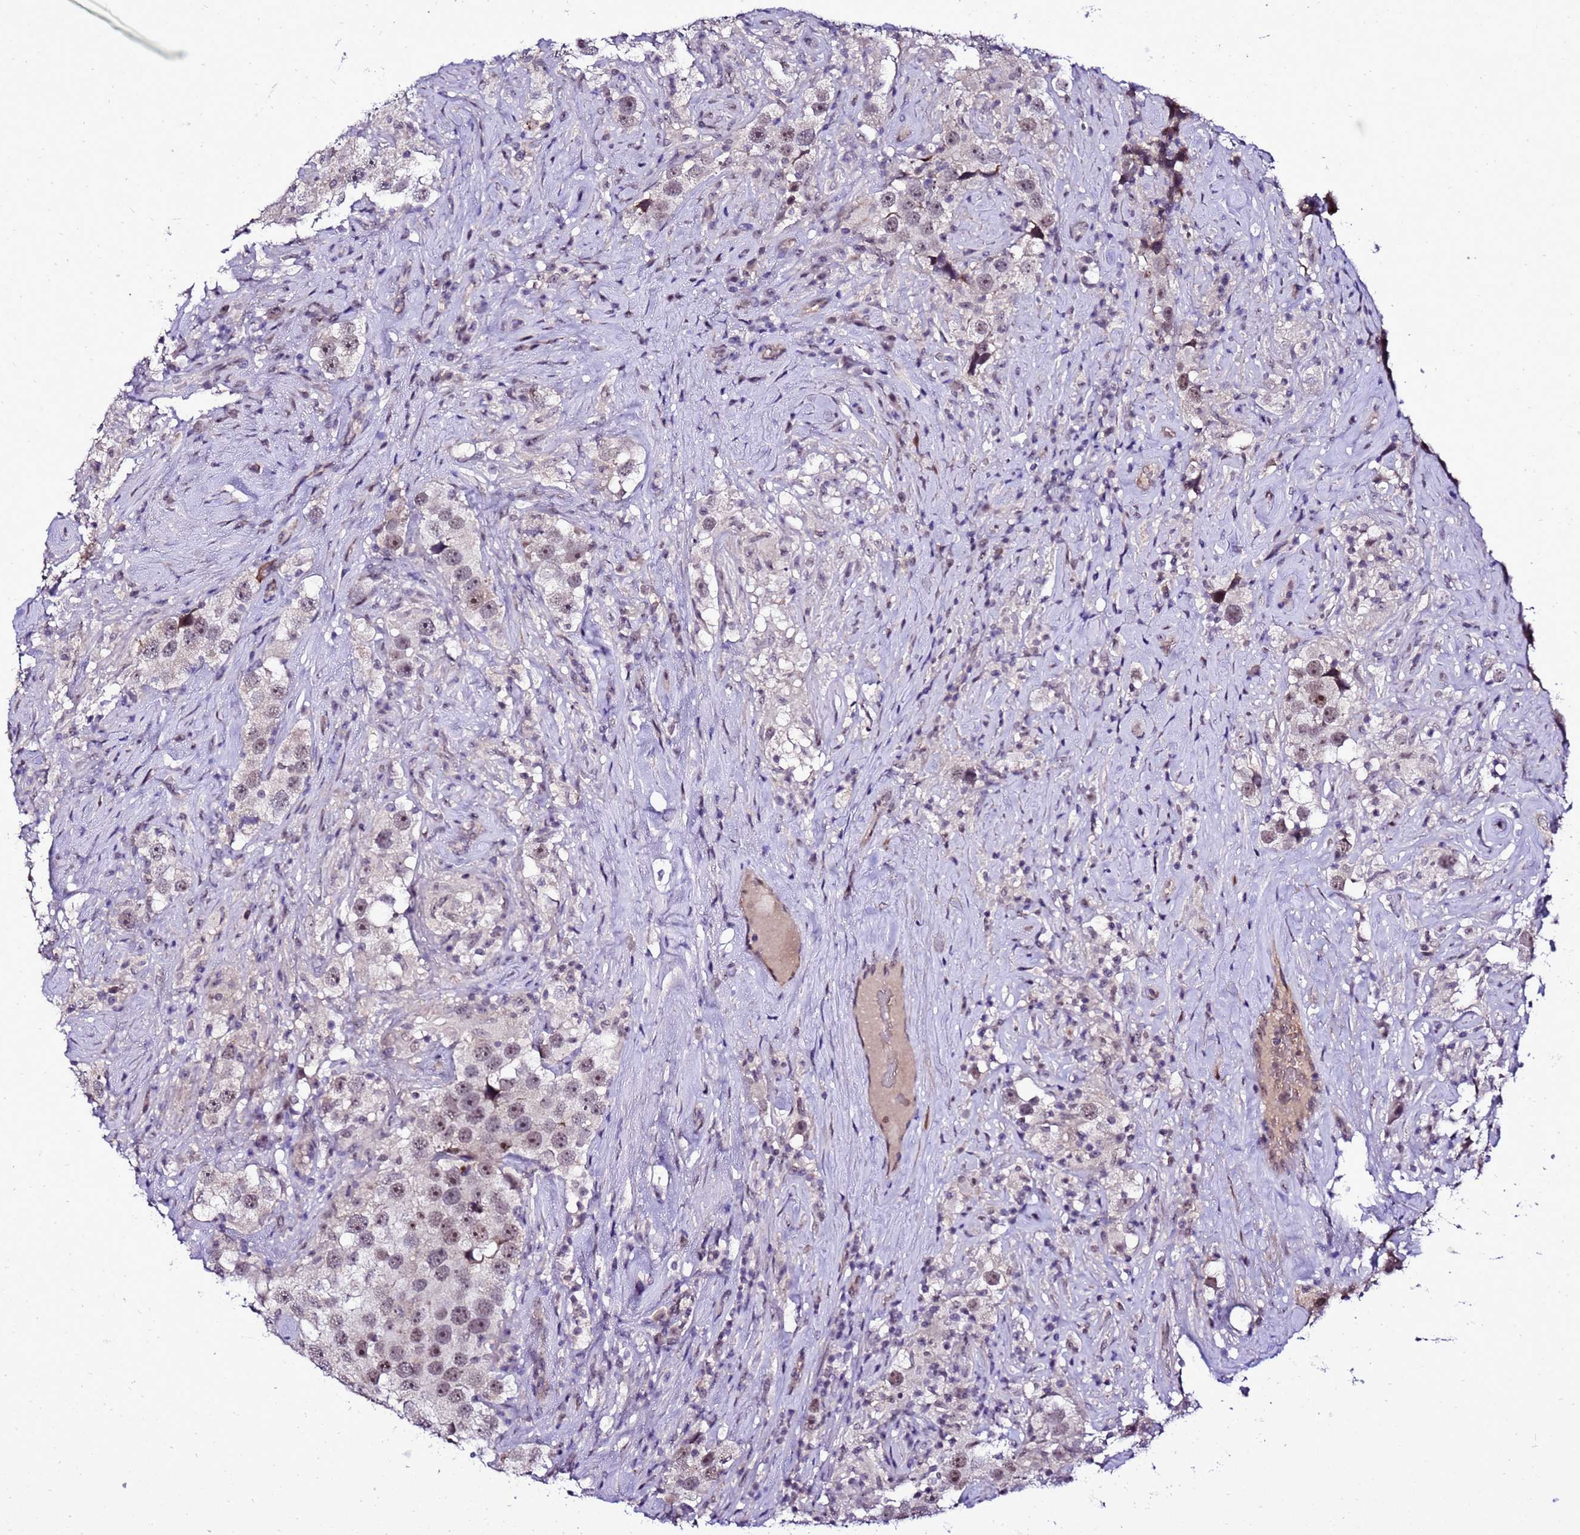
{"staining": {"intensity": "moderate", "quantity": ">75%", "location": "nuclear"}, "tissue": "testis cancer", "cell_type": "Tumor cells", "image_type": "cancer", "snomed": [{"axis": "morphology", "description": "Seminoma, NOS"}, {"axis": "topography", "description": "Testis"}], "caption": "Immunohistochemistry micrograph of seminoma (testis) stained for a protein (brown), which demonstrates medium levels of moderate nuclear staining in about >75% of tumor cells.", "gene": "C19orf47", "patient": {"sex": "male", "age": 49}}